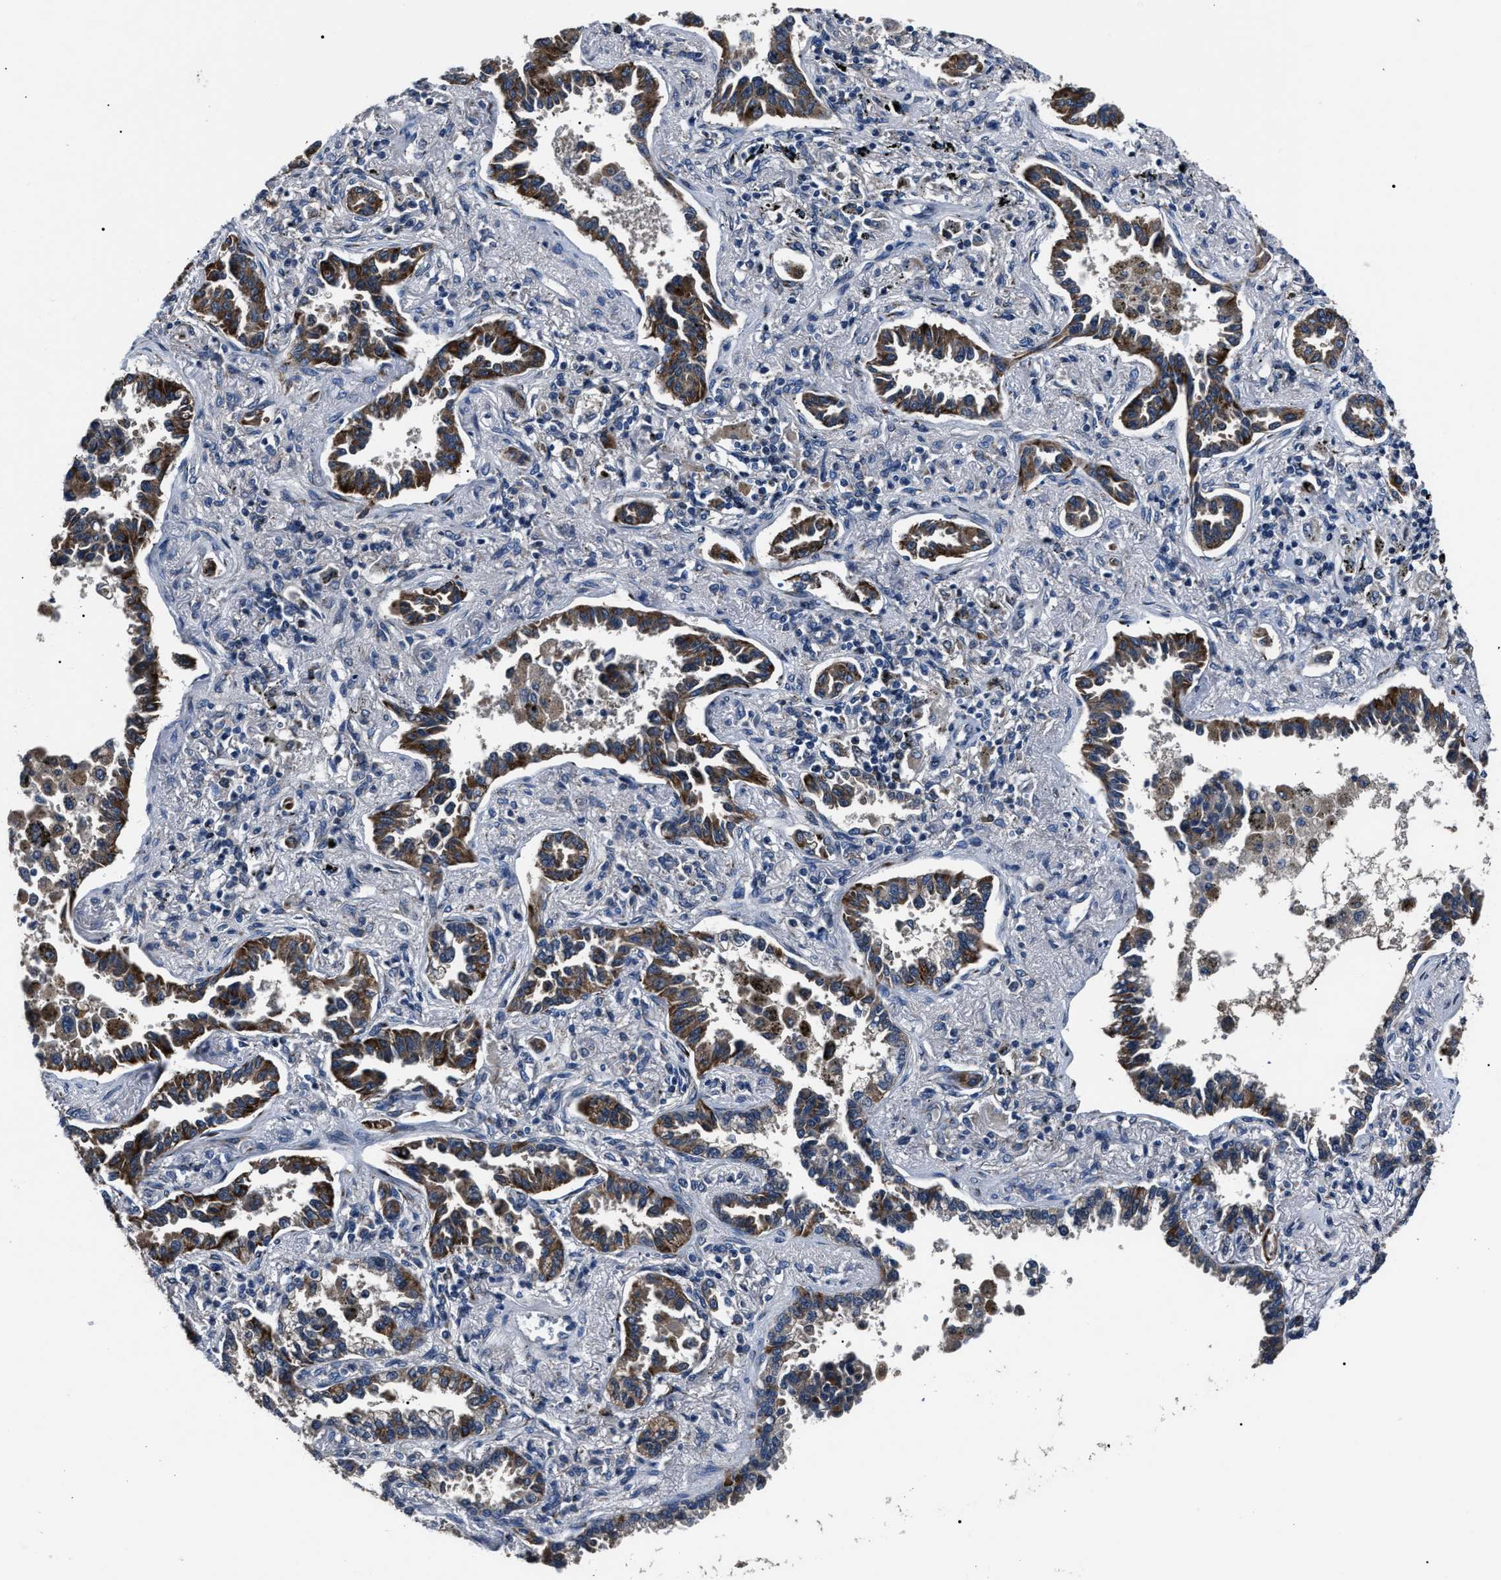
{"staining": {"intensity": "moderate", "quantity": ">75%", "location": "cytoplasmic/membranous"}, "tissue": "lung cancer", "cell_type": "Tumor cells", "image_type": "cancer", "snomed": [{"axis": "morphology", "description": "Normal tissue, NOS"}, {"axis": "morphology", "description": "Adenocarcinoma, NOS"}, {"axis": "topography", "description": "Lung"}], "caption": "The histopathology image shows staining of lung adenocarcinoma, revealing moderate cytoplasmic/membranous protein positivity (brown color) within tumor cells.", "gene": "LRRC14", "patient": {"sex": "male", "age": 59}}